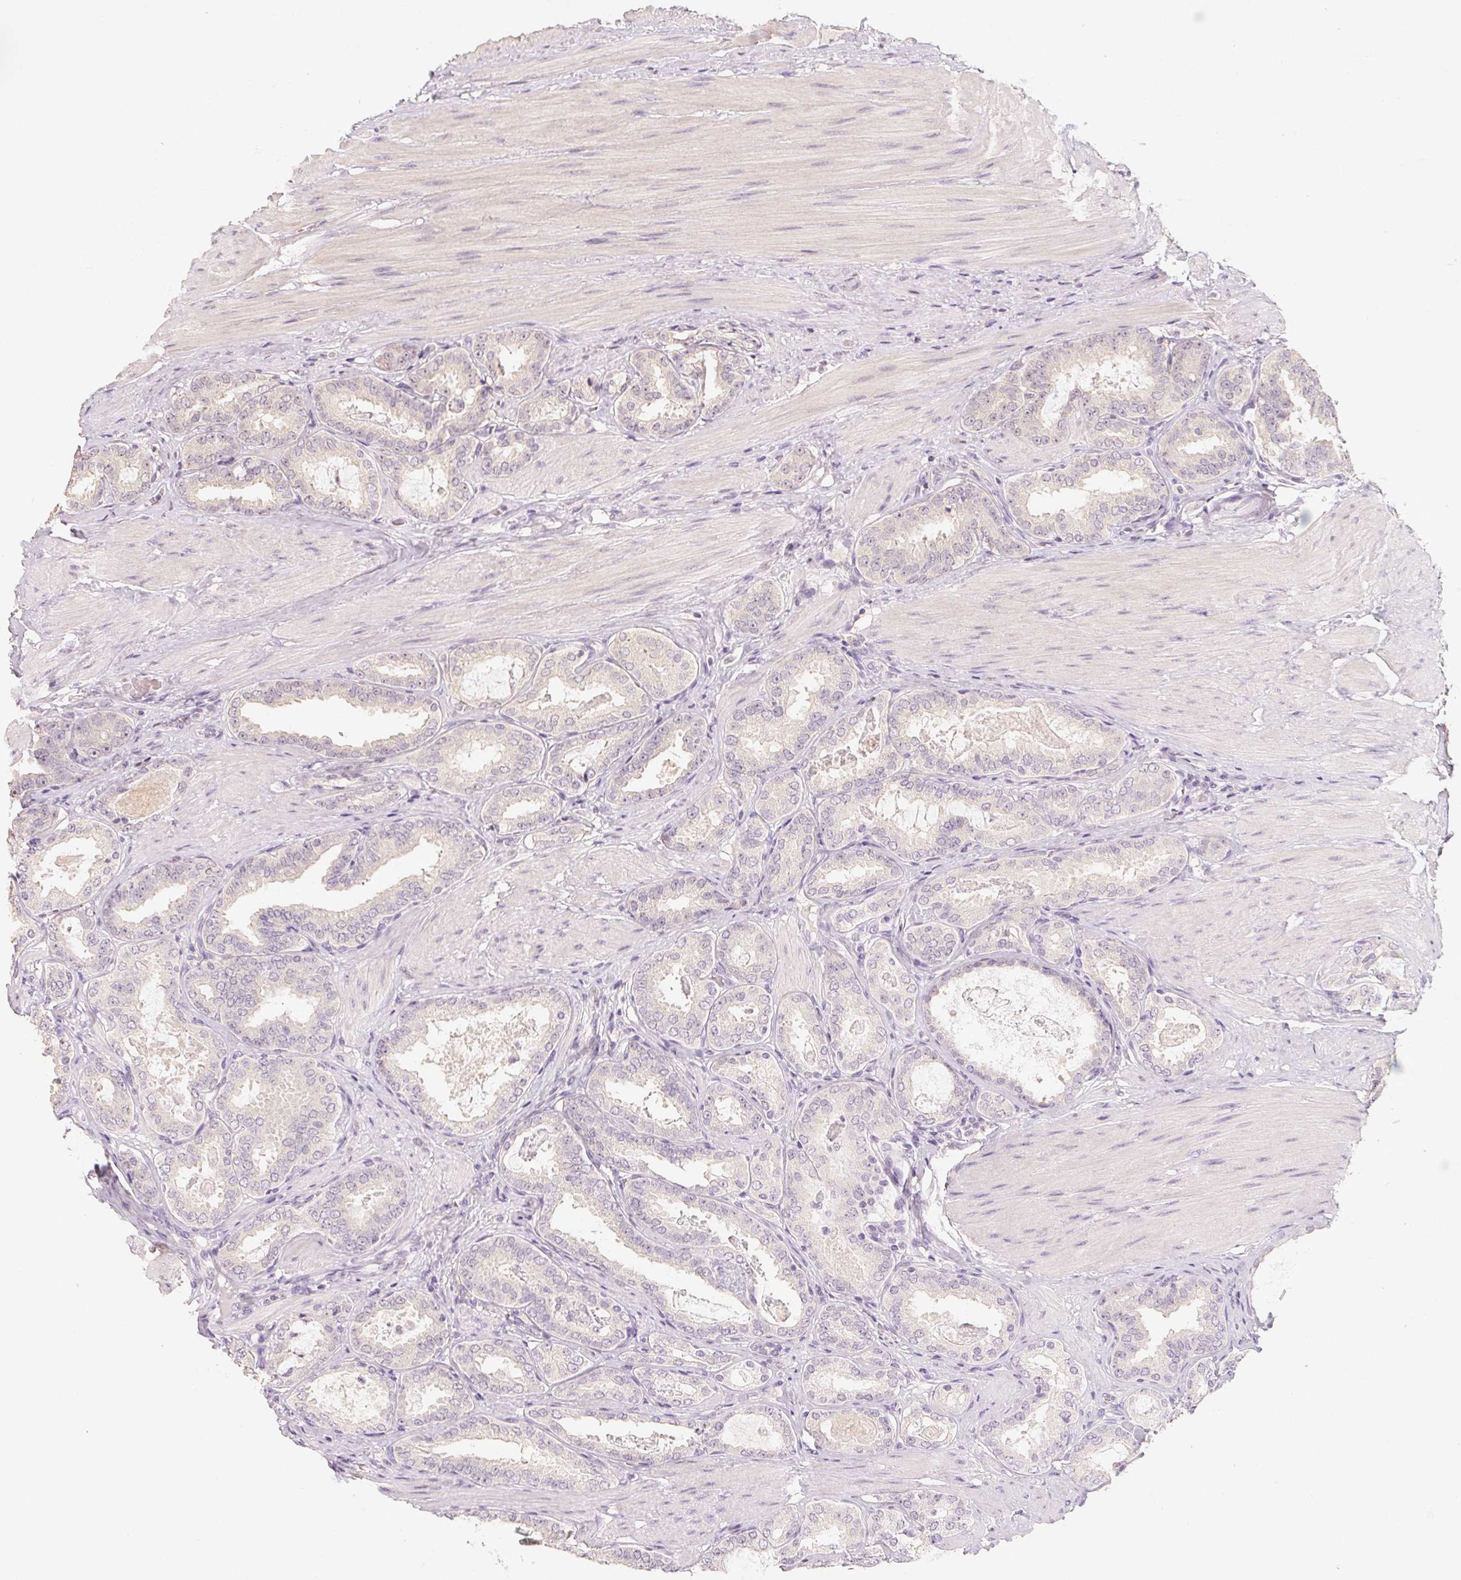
{"staining": {"intensity": "negative", "quantity": "none", "location": "none"}, "tissue": "prostate cancer", "cell_type": "Tumor cells", "image_type": "cancer", "snomed": [{"axis": "morphology", "description": "Adenocarcinoma, High grade"}, {"axis": "topography", "description": "Prostate"}], "caption": "Immunohistochemical staining of human prostate cancer (high-grade adenocarcinoma) displays no significant staining in tumor cells.", "gene": "CAPZA3", "patient": {"sex": "male", "age": 63}}